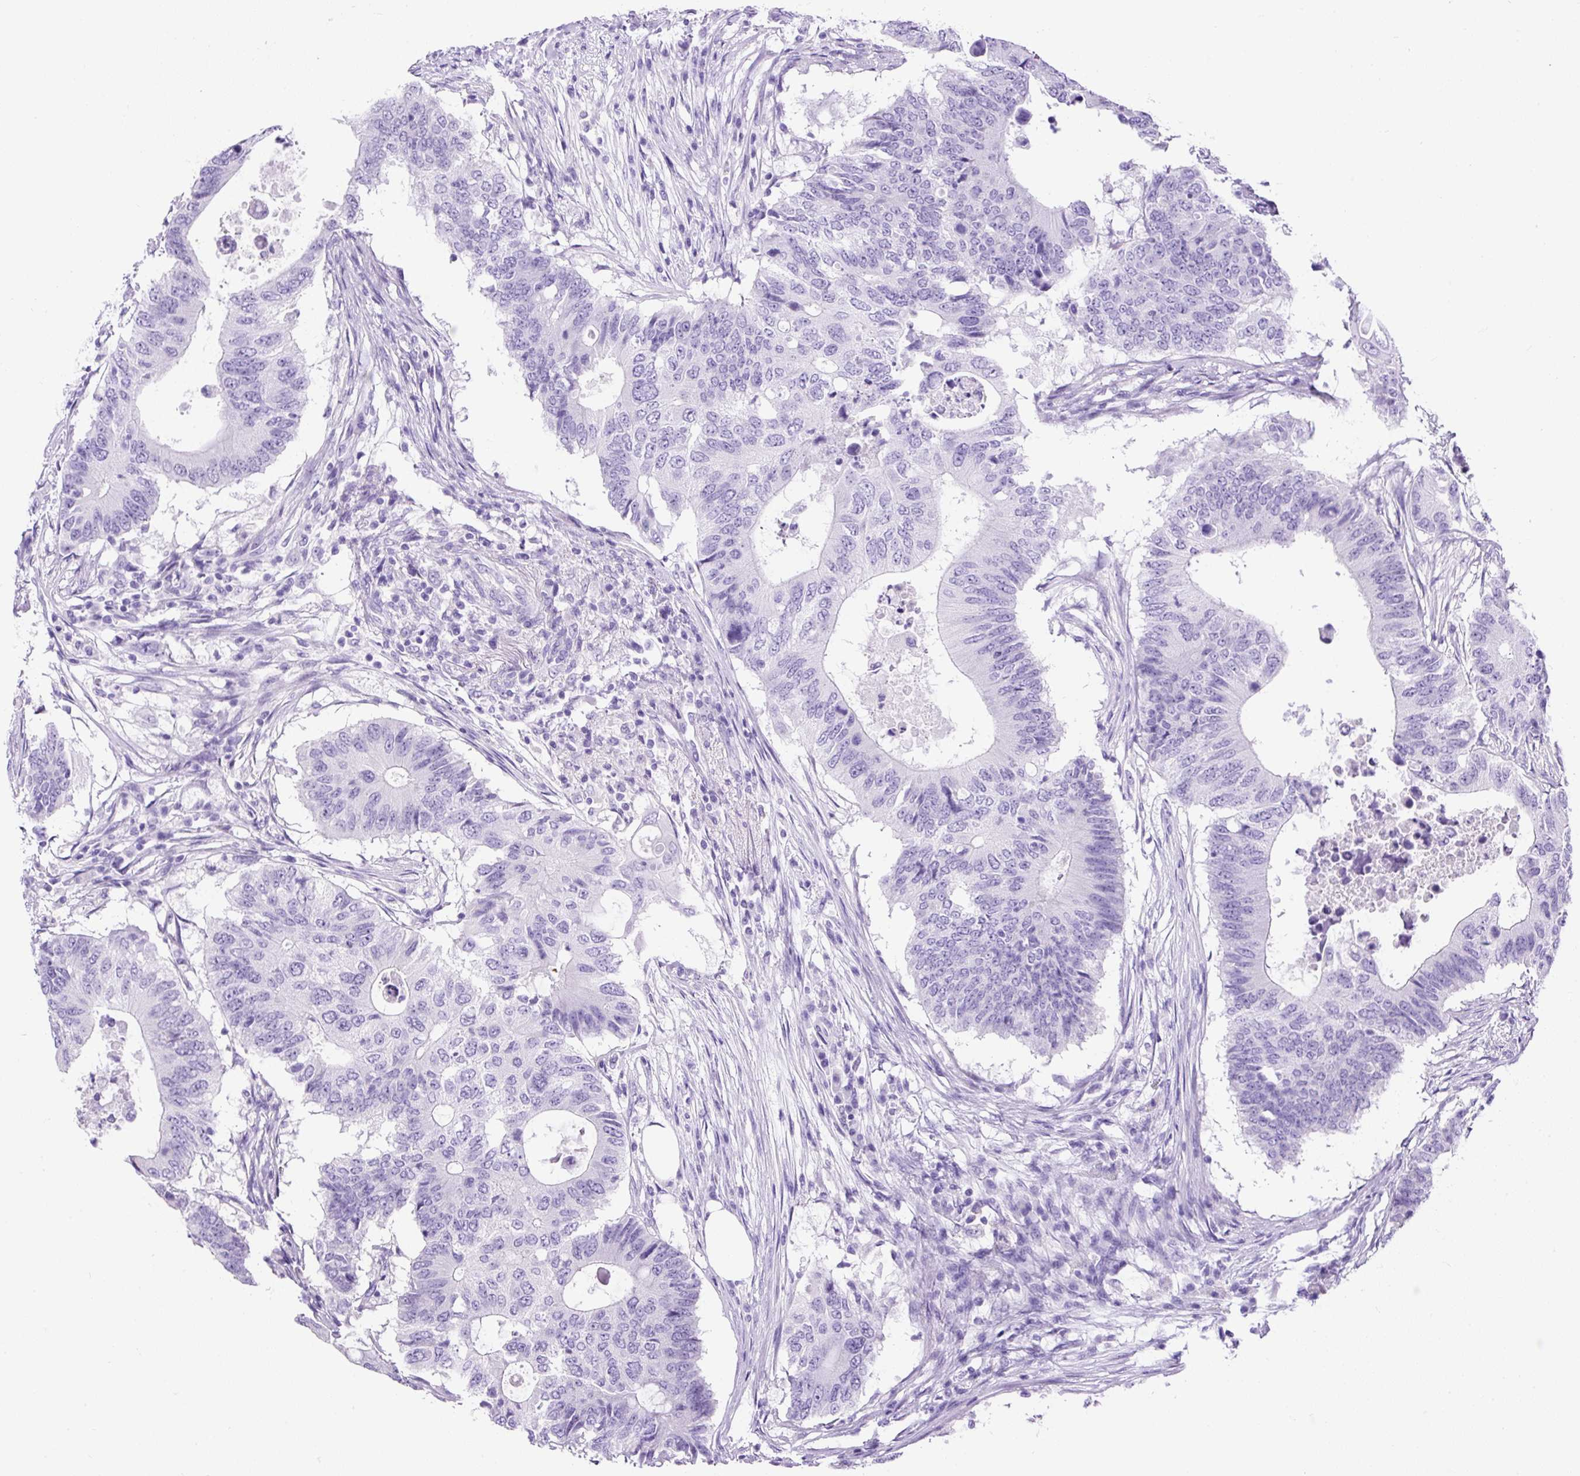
{"staining": {"intensity": "negative", "quantity": "none", "location": "none"}, "tissue": "colorectal cancer", "cell_type": "Tumor cells", "image_type": "cancer", "snomed": [{"axis": "morphology", "description": "Adenocarcinoma, NOS"}, {"axis": "topography", "description": "Colon"}], "caption": "DAB immunohistochemical staining of human colorectal adenocarcinoma reveals no significant expression in tumor cells.", "gene": "PDIA2", "patient": {"sex": "male", "age": 71}}